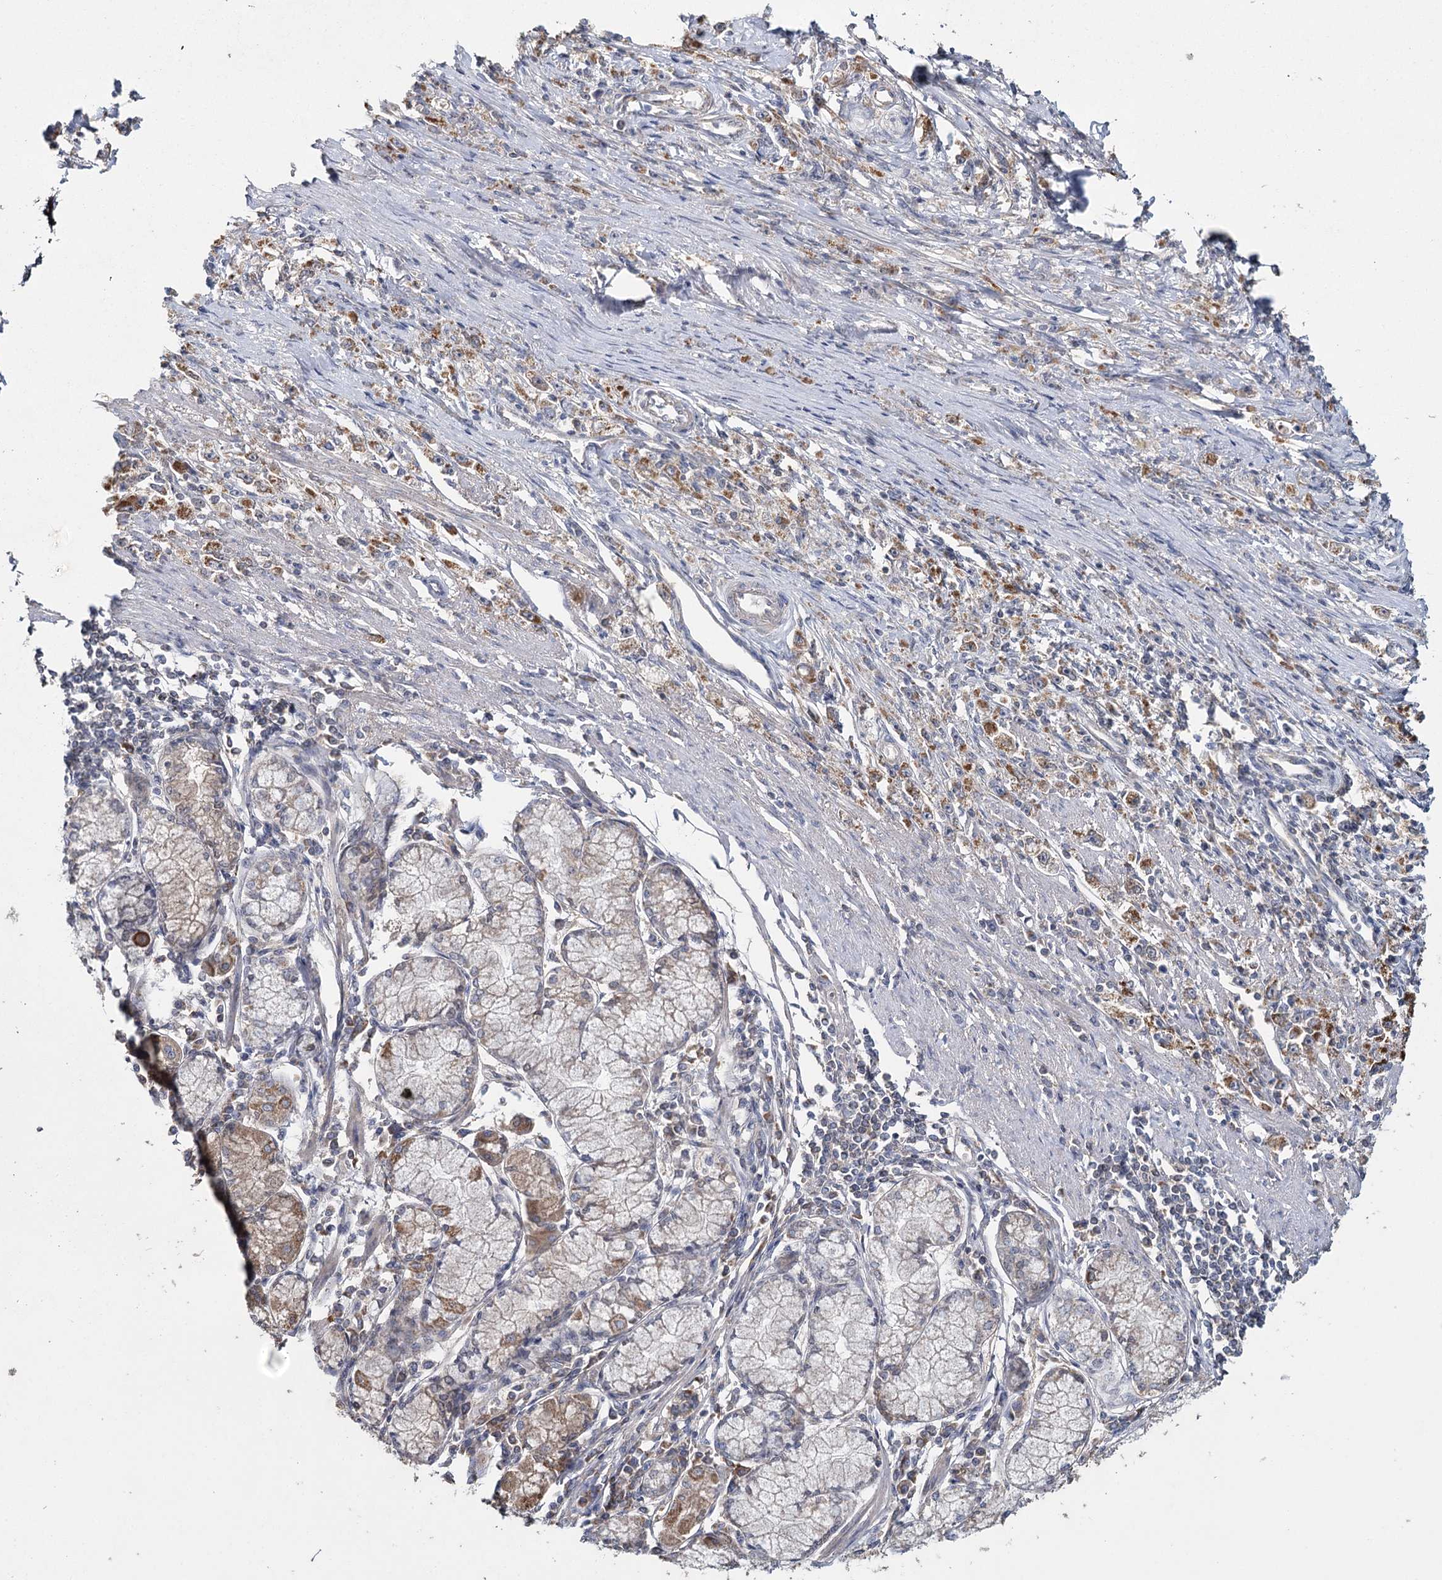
{"staining": {"intensity": "moderate", "quantity": ">75%", "location": "cytoplasmic/membranous"}, "tissue": "stomach cancer", "cell_type": "Tumor cells", "image_type": "cancer", "snomed": [{"axis": "morphology", "description": "Adenocarcinoma, NOS"}, {"axis": "topography", "description": "Stomach"}], "caption": "A medium amount of moderate cytoplasmic/membranous expression is seen in approximately >75% of tumor cells in adenocarcinoma (stomach) tissue.", "gene": "MRPL44", "patient": {"sex": "female", "age": 59}}